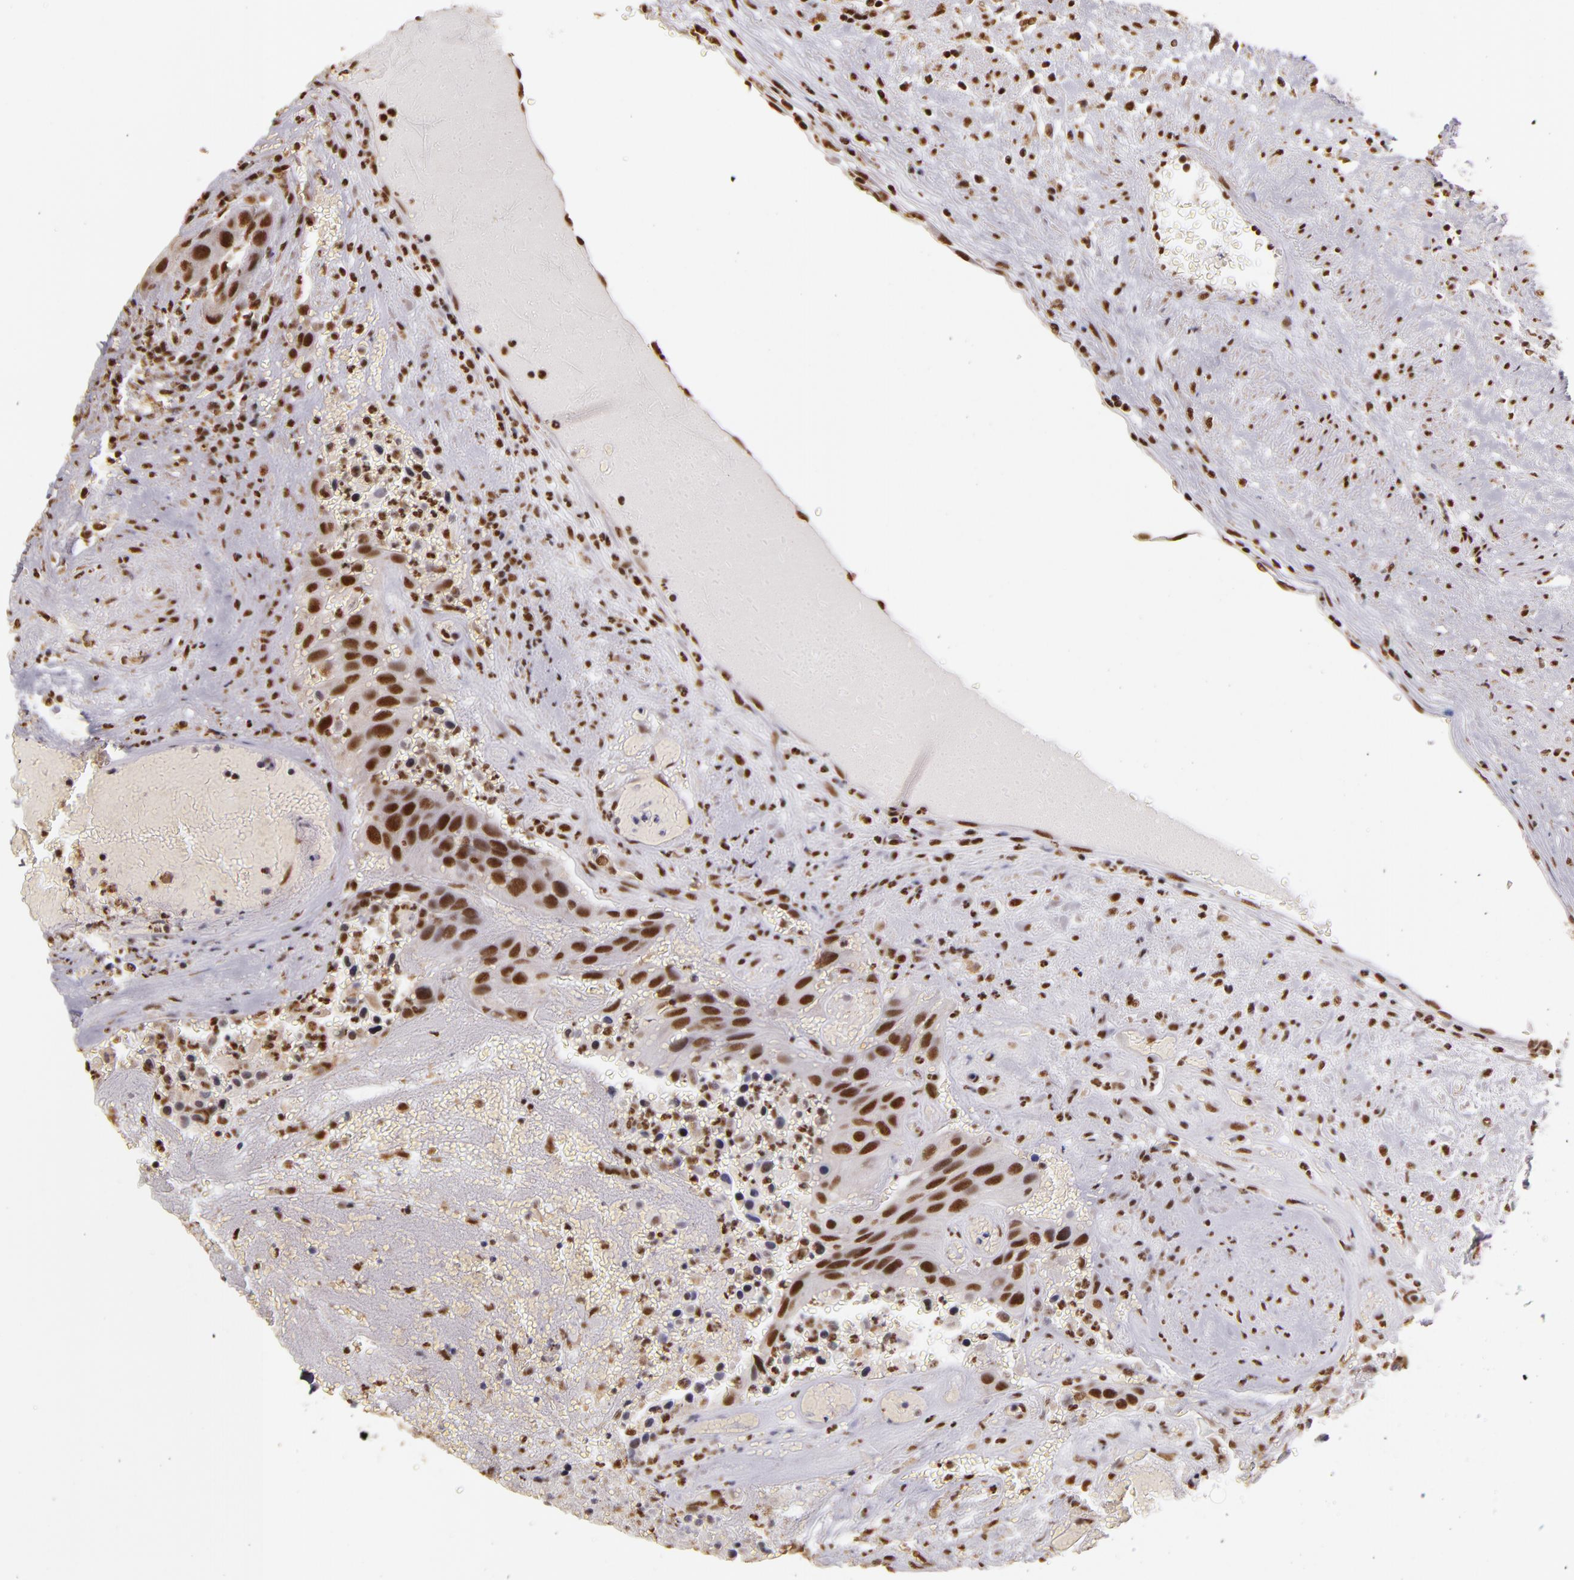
{"staining": {"intensity": "moderate", "quantity": ">75%", "location": "nuclear"}, "tissue": "urothelial cancer", "cell_type": "Tumor cells", "image_type": "cancer", "snomed": [{"axis": "morphology", "description": "Urothelial carcinoma, High grade"}, {"axis": "topography", "description": "Urinary bladder"}], "caption": "IHC staining of urothelial cancer, which reveals medium levels of moderate nuclear positivity in approximately >75% of tumor cells indicating moderate nuclear protein staining. The staining was performed using DAB (brown) for protein detection and nuclei were counterstained in hematoxylin (blue).", "gene": "SP1", "patient": {"sex": "male", "age": 66}}